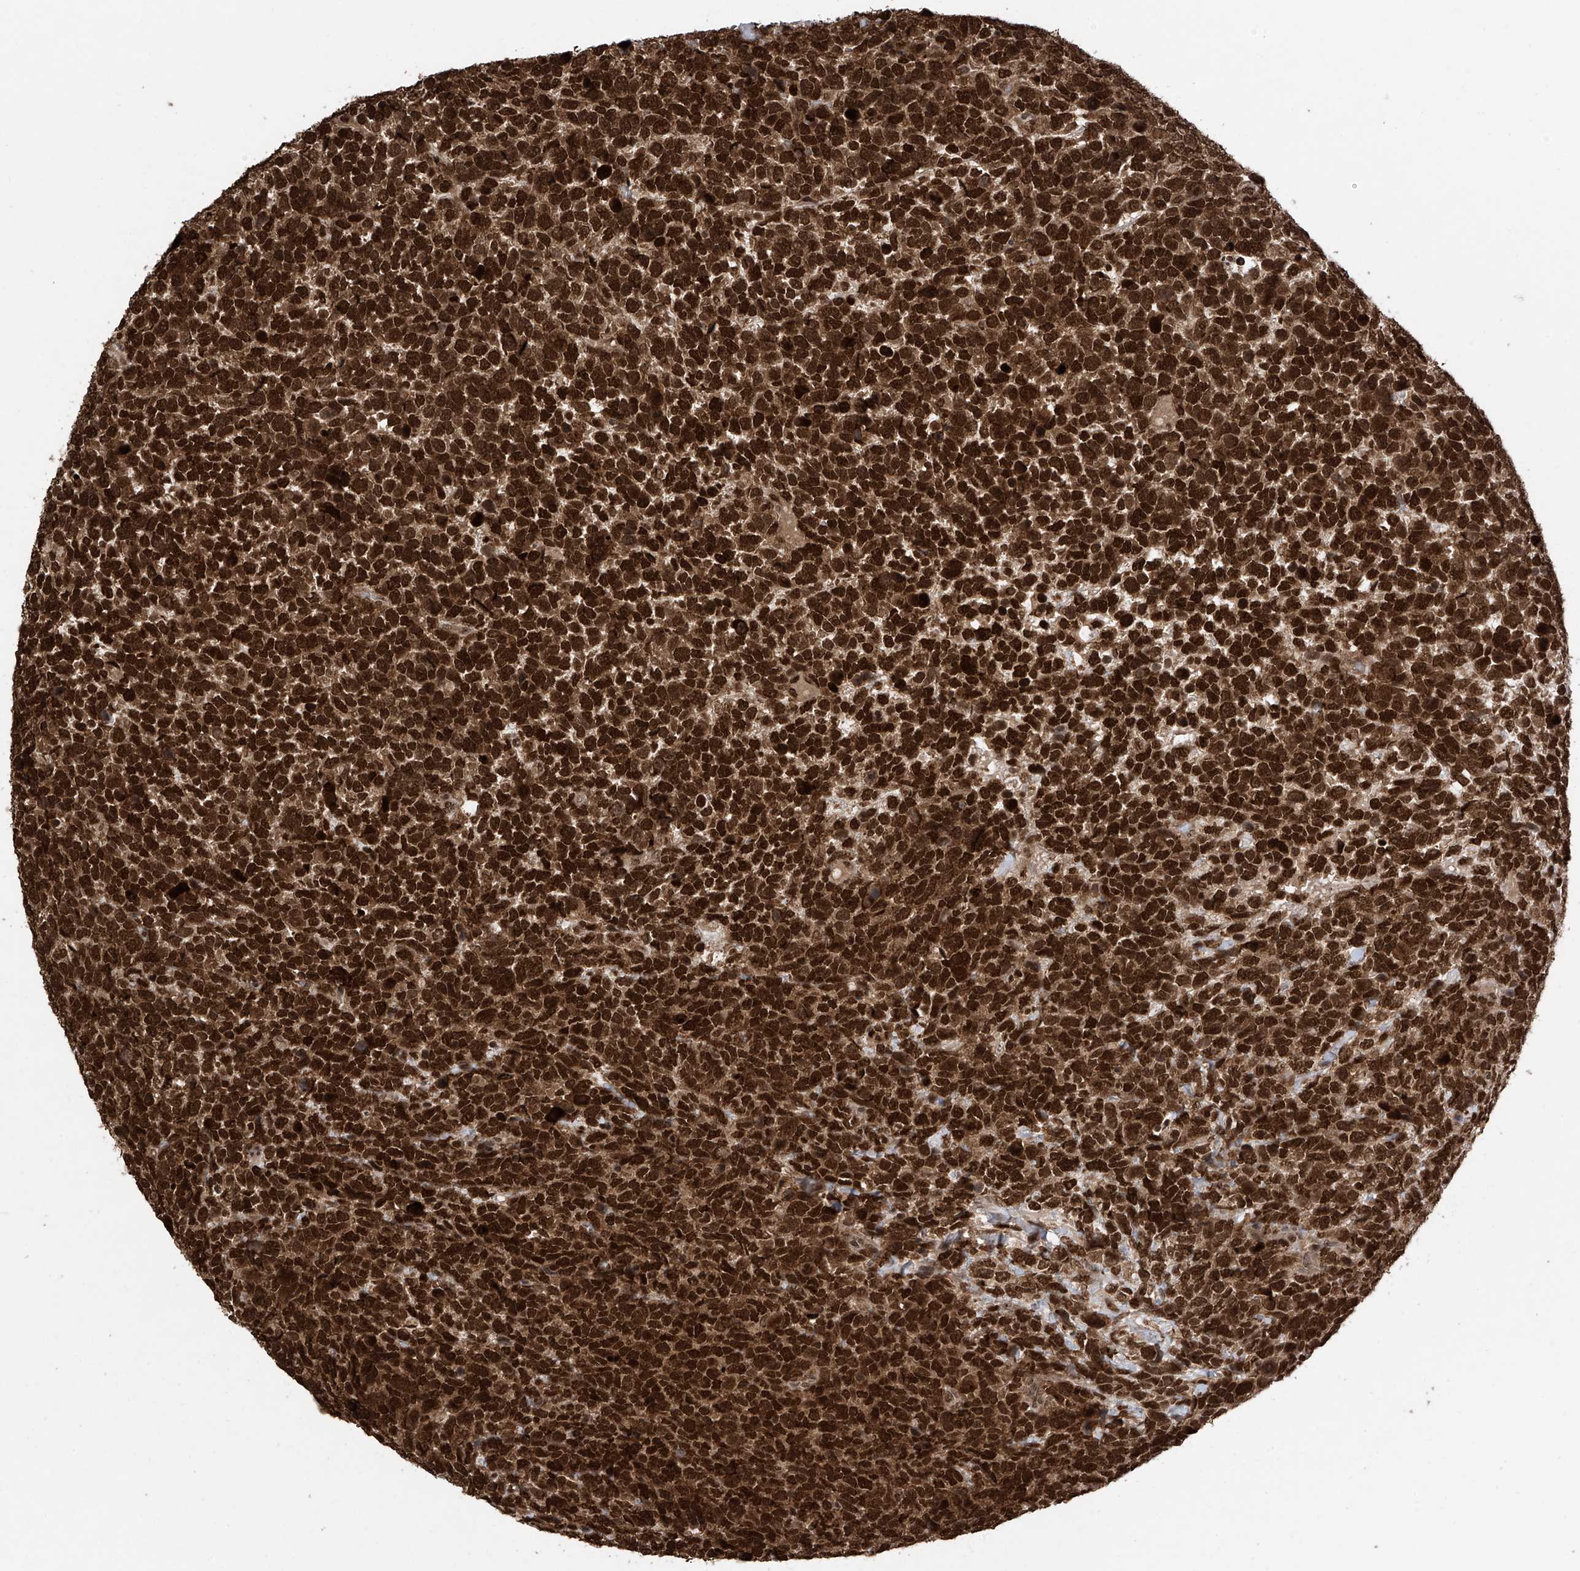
{"staining": {"intensity": "strong", "quantity": ">75%", "location": "nuclear"}, "tissue": "urothelial cancer", "cell_type": "Tumor cells", "image_type": "cancer", "snomed": [{"axis": "morphology", "description": "Urothelial carcinoma, High grade"}, {"axis": "topography", "description": "Urinary bladder"}], "caption": "Immunohistochemical staining of urothelial cancer demonstrates high levels of strong nuclear staining in approximately >75% of tumor cells. (IHC, brightfield microscopy, high magnification).", "gene": "DNAJC9", "patient": {"sex": "female", "age": 82}}